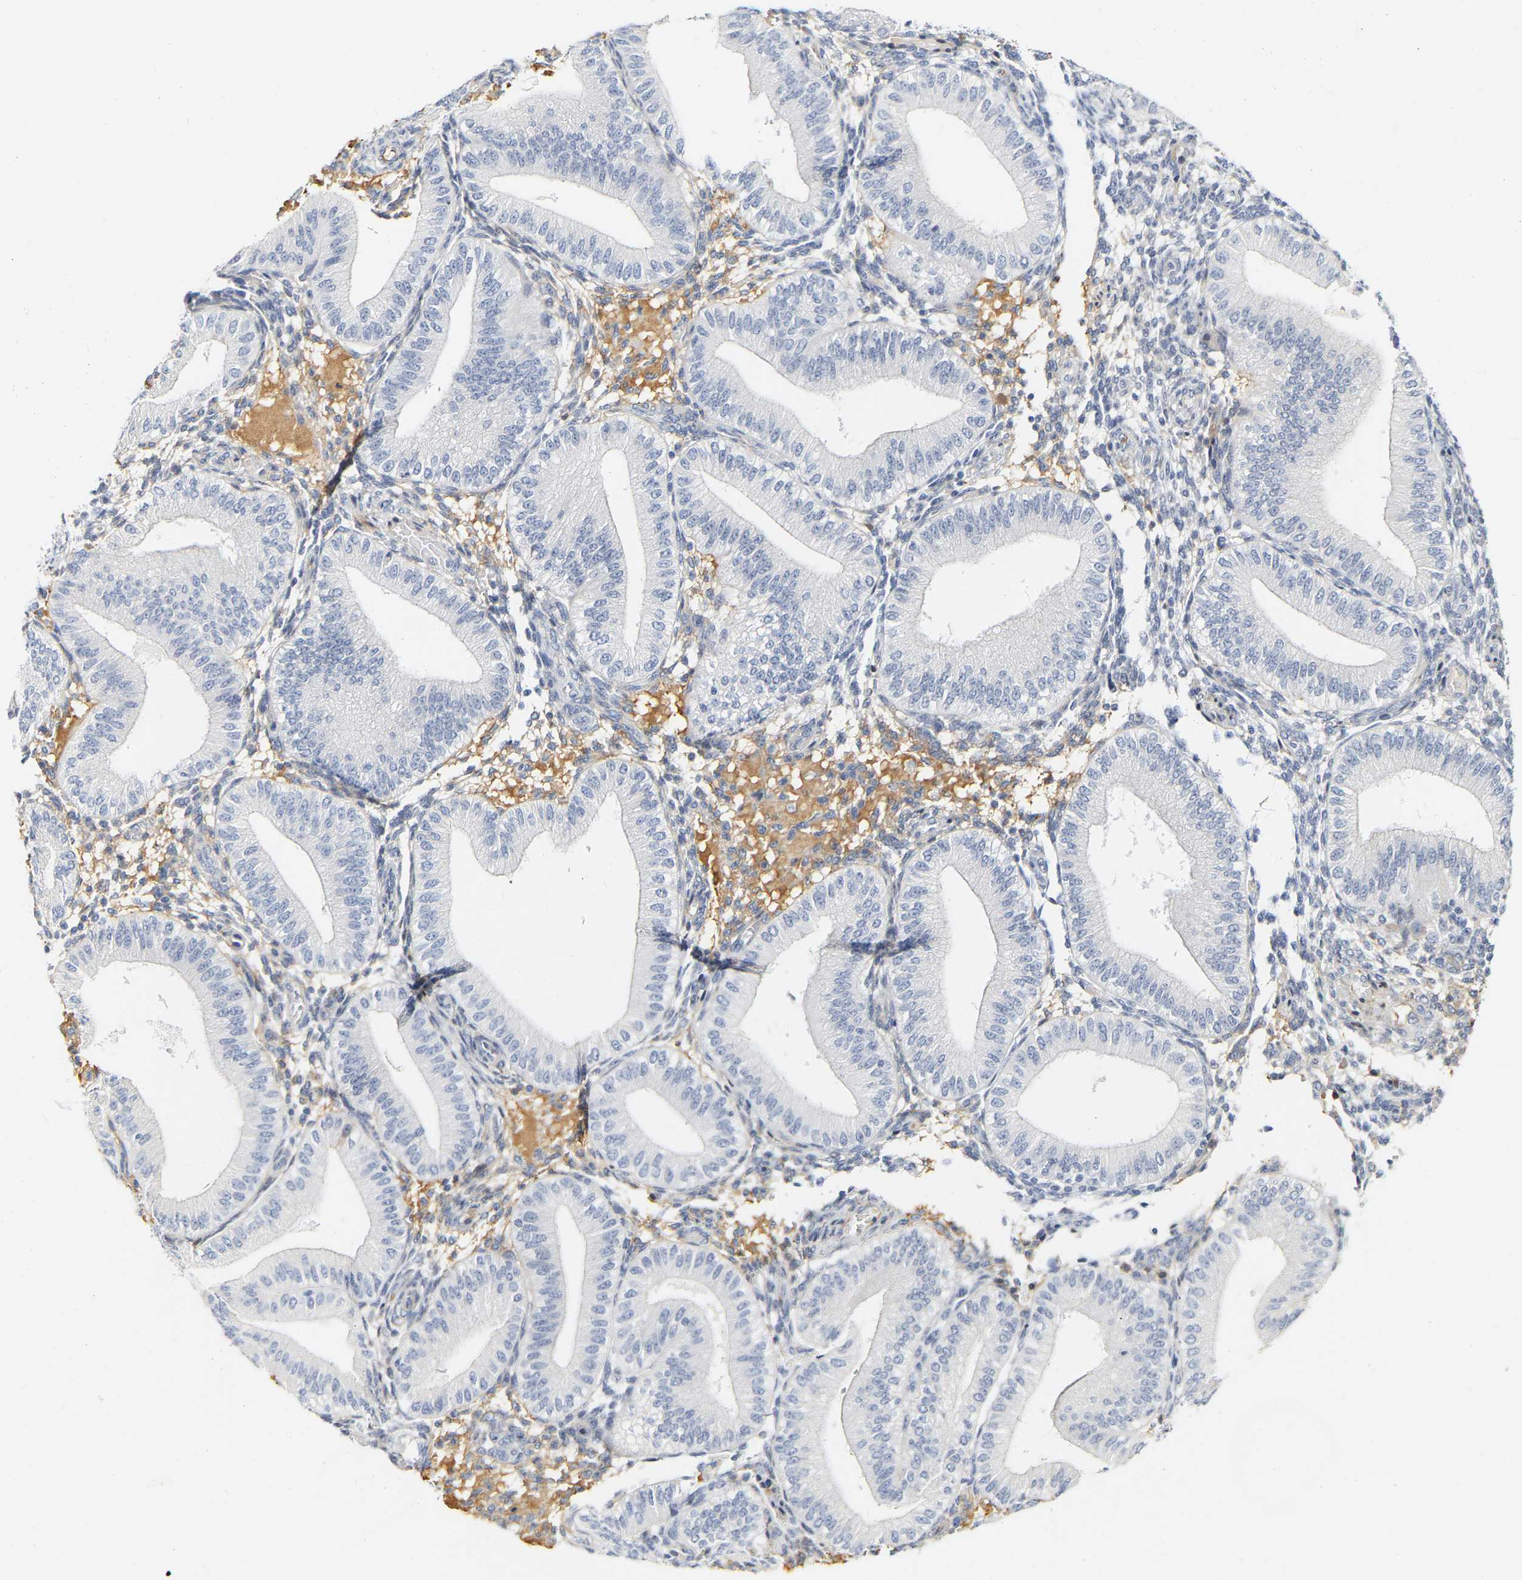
{"staining": {"intensity": "negative", "quantity": "none", "location": "none"}, "tissue": "endometrium", "cell_type": "Cells in endometrial stroma", "image_type": "normal", "snomed": [{"axis": "morphology", "description": "Normal tissue, NOS"}, {"axis": "topography", "description": "Endometrium"}], "caption": "An immunohistochemistry image of unremarkable endometrium is shown. There is no staining in cells in endometrial stroma of endometrium. Nuclei are stained in blue.", "gene": "GNAS", "patient": {"sex": "female", "age": 39}}